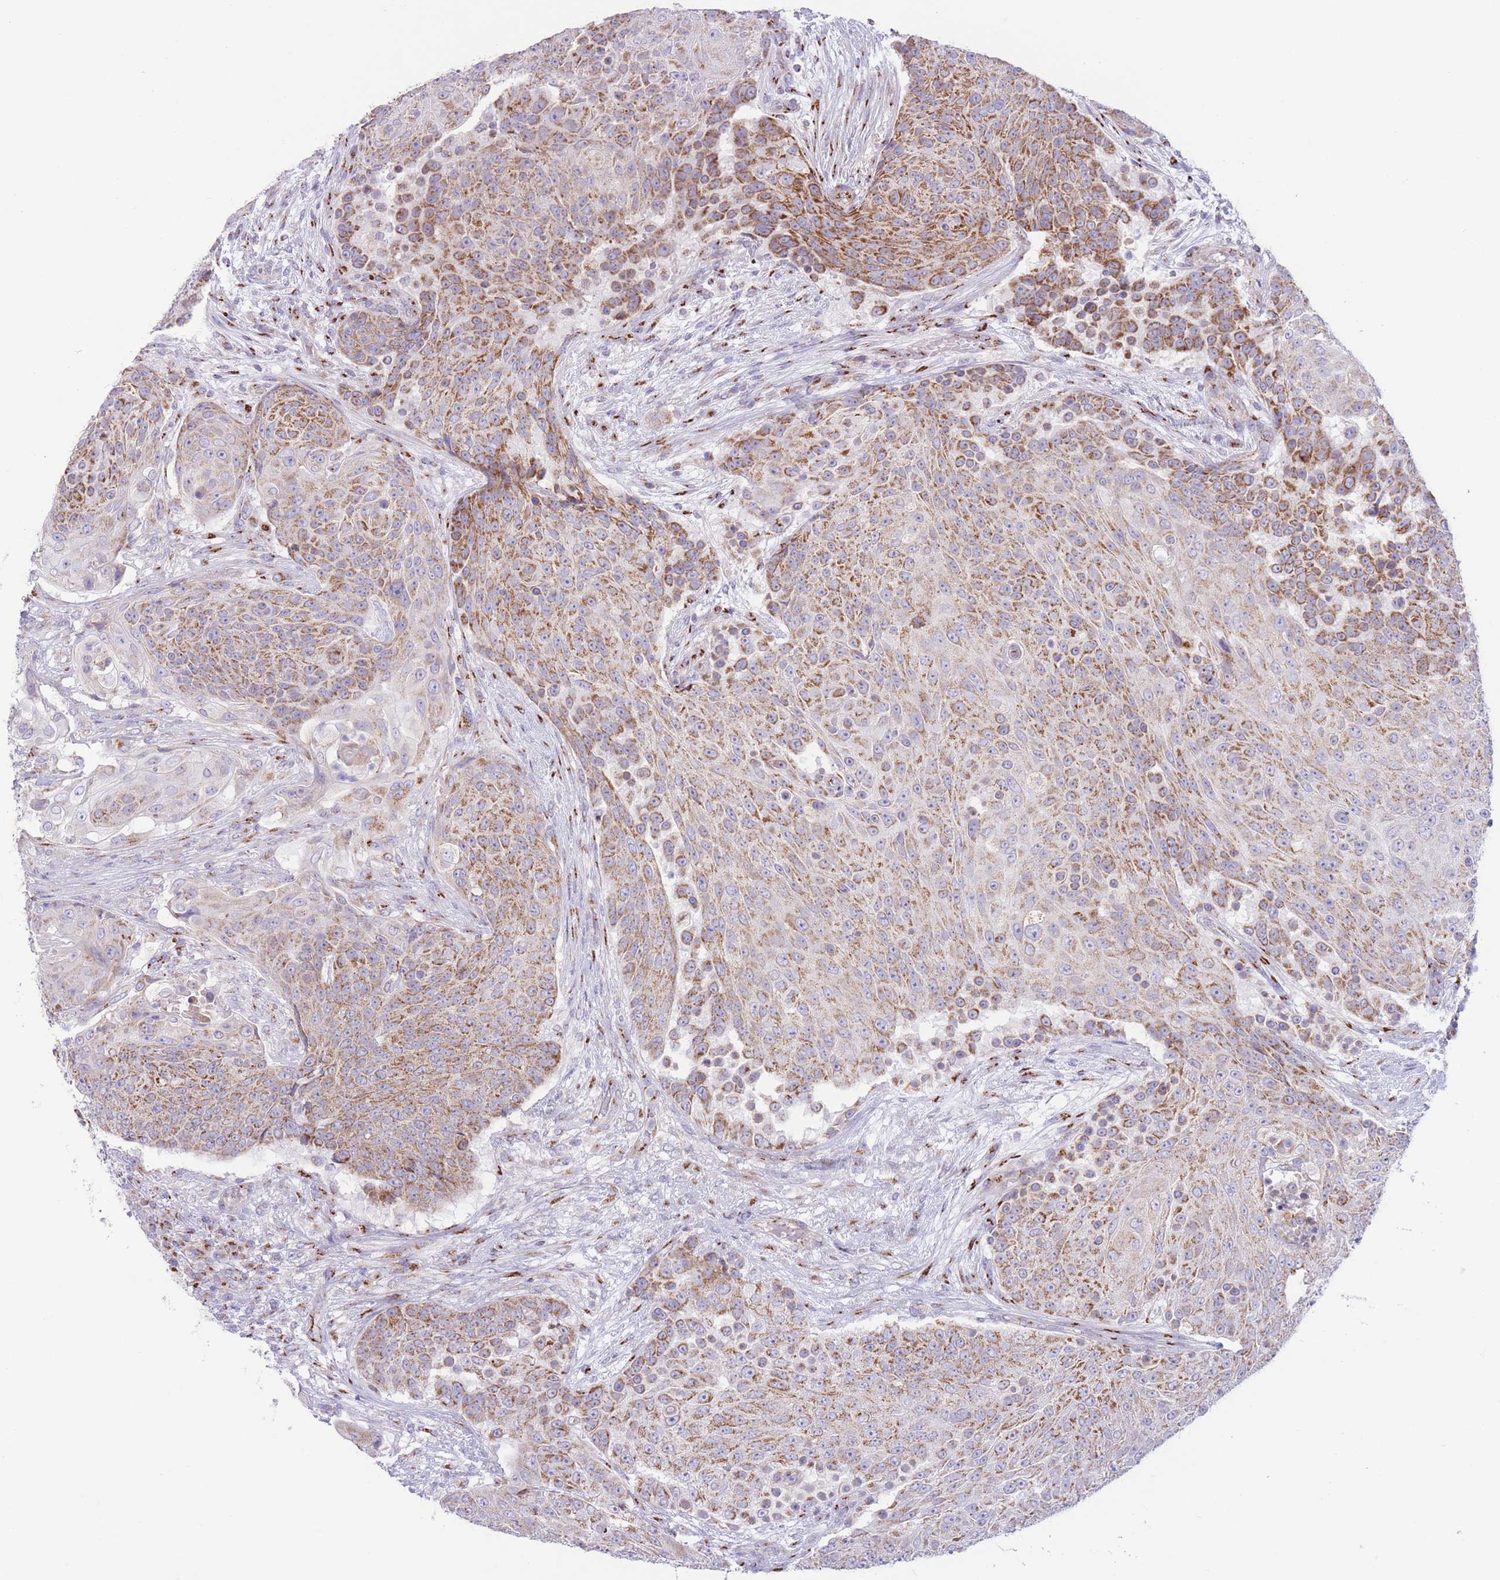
{"staining": {"intensity": "moderate", "quantity": ">75%", "location": "cytoplasmic/membranous"}, "tissue": "urothelial cancer", "cell_type": "Tumor cells", "image_type": "cancer", "snomed": [{"axis": "morphology", "description": "Urothelial carcinoma, High grade"}, {"axis": "topography", "description": "Urinary bladder"}], "caption": "Brown immunohistochemical staining in human high-grade urothelial carcinoma demonstrates moderate cytoplasmic/membranous positivity in about >75% of tumor cells.", "gene": "MPND", "patient": {"sex": "female", "age": 63}}